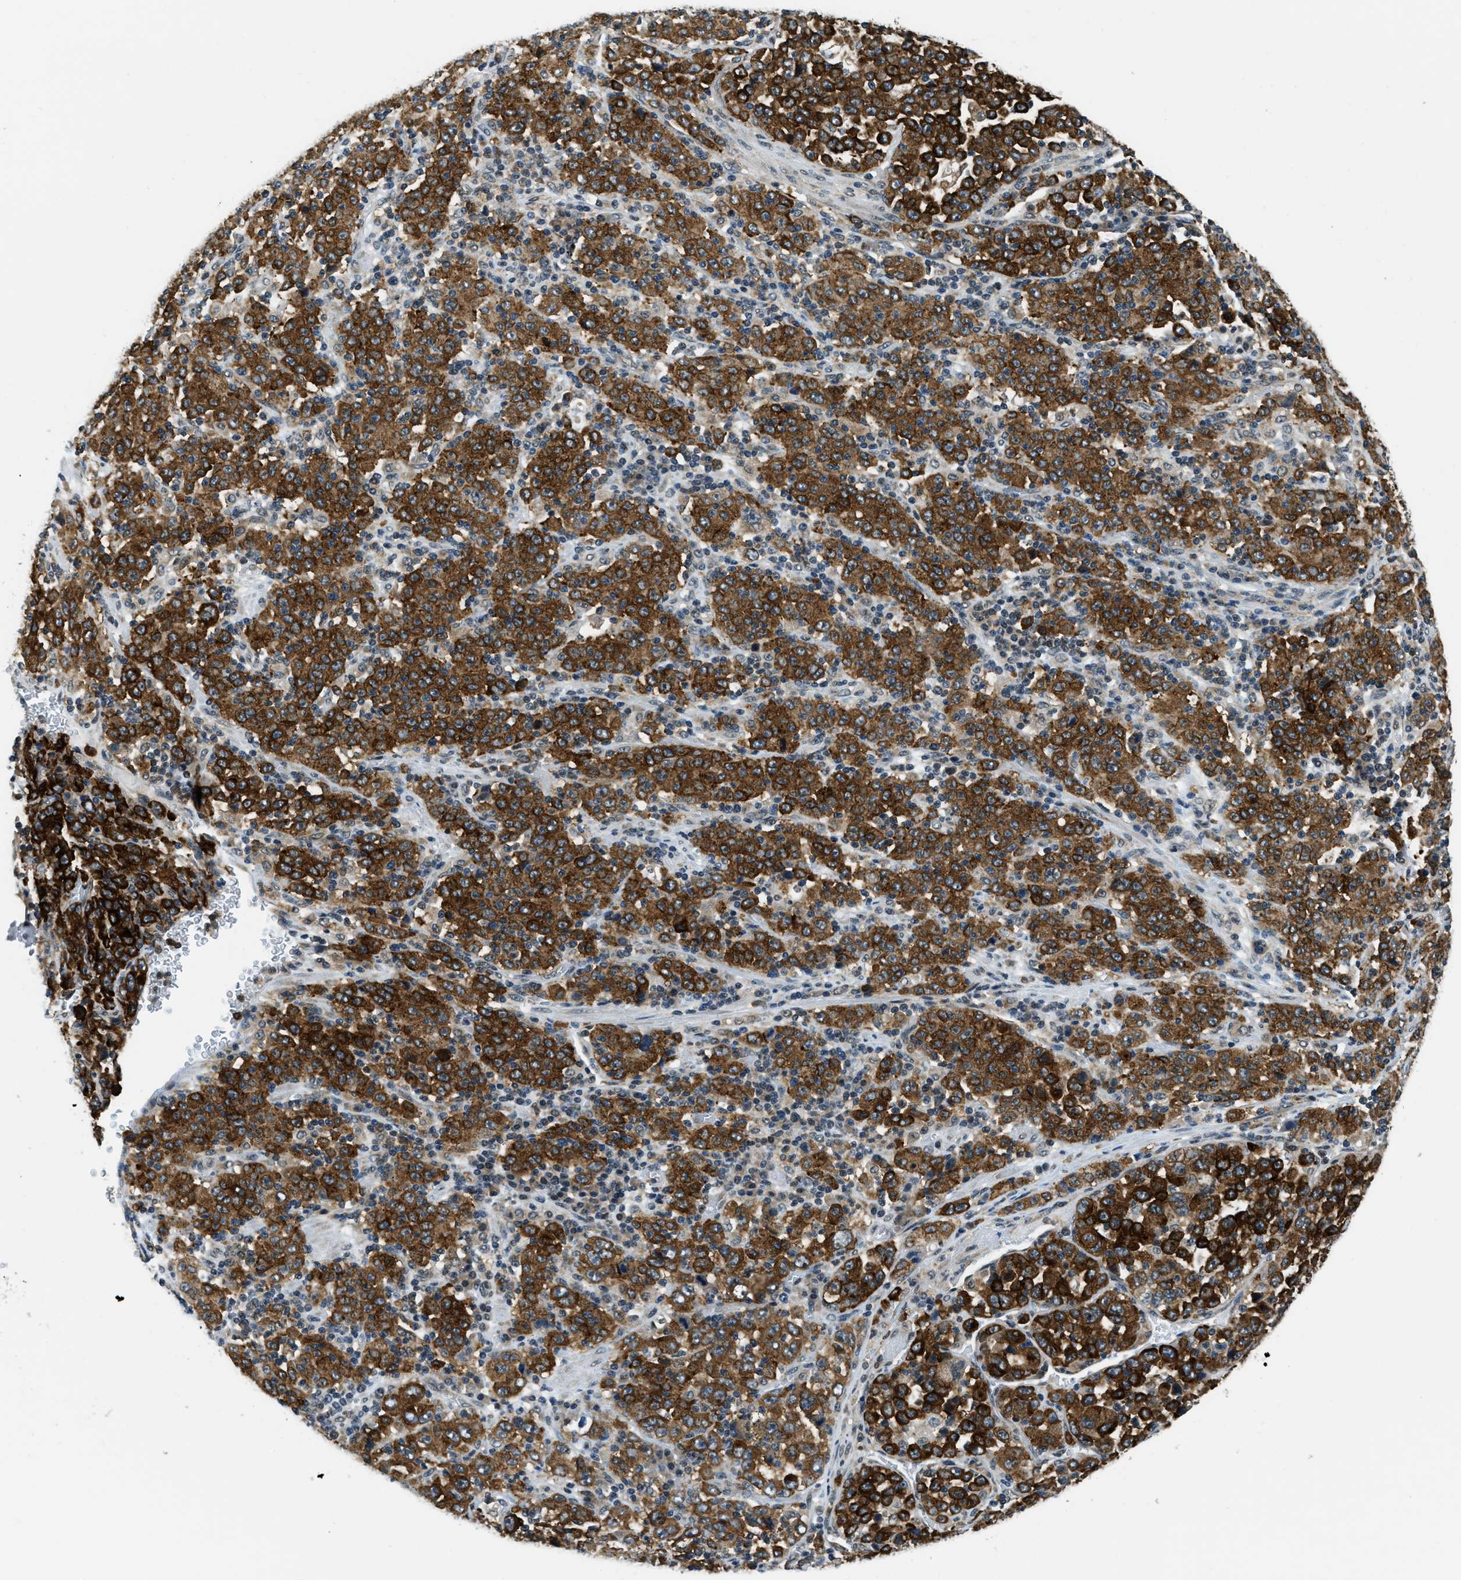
{"staining": {"intensity": "strong", "quantity": ">75%", "location": "cytoplasmic/membranous"}, "tissue": "stomach cancer", "cell_type": "Tumor cells", "image_type": "cancer", "snomed": [{"axis": "morphology", "description": "Normal tissue, NOS"}, {"axis": "morphology", "description": "Adenocarcinoma, NOS"}, {"axis": "topography", "description": "Stomach, upper"}, {"axis": "topography", "description": "Stomach"}], "caption": "Protein staining by immunohistochemistry displays strong cytoplasmic/membranous staining in about >75% of tumor cells in stomach cancer. (IHC, brightfield microscopy, high magnification).", "gene": "RAB11FIP1", "patient": {"sex": "male", "age": 59}}